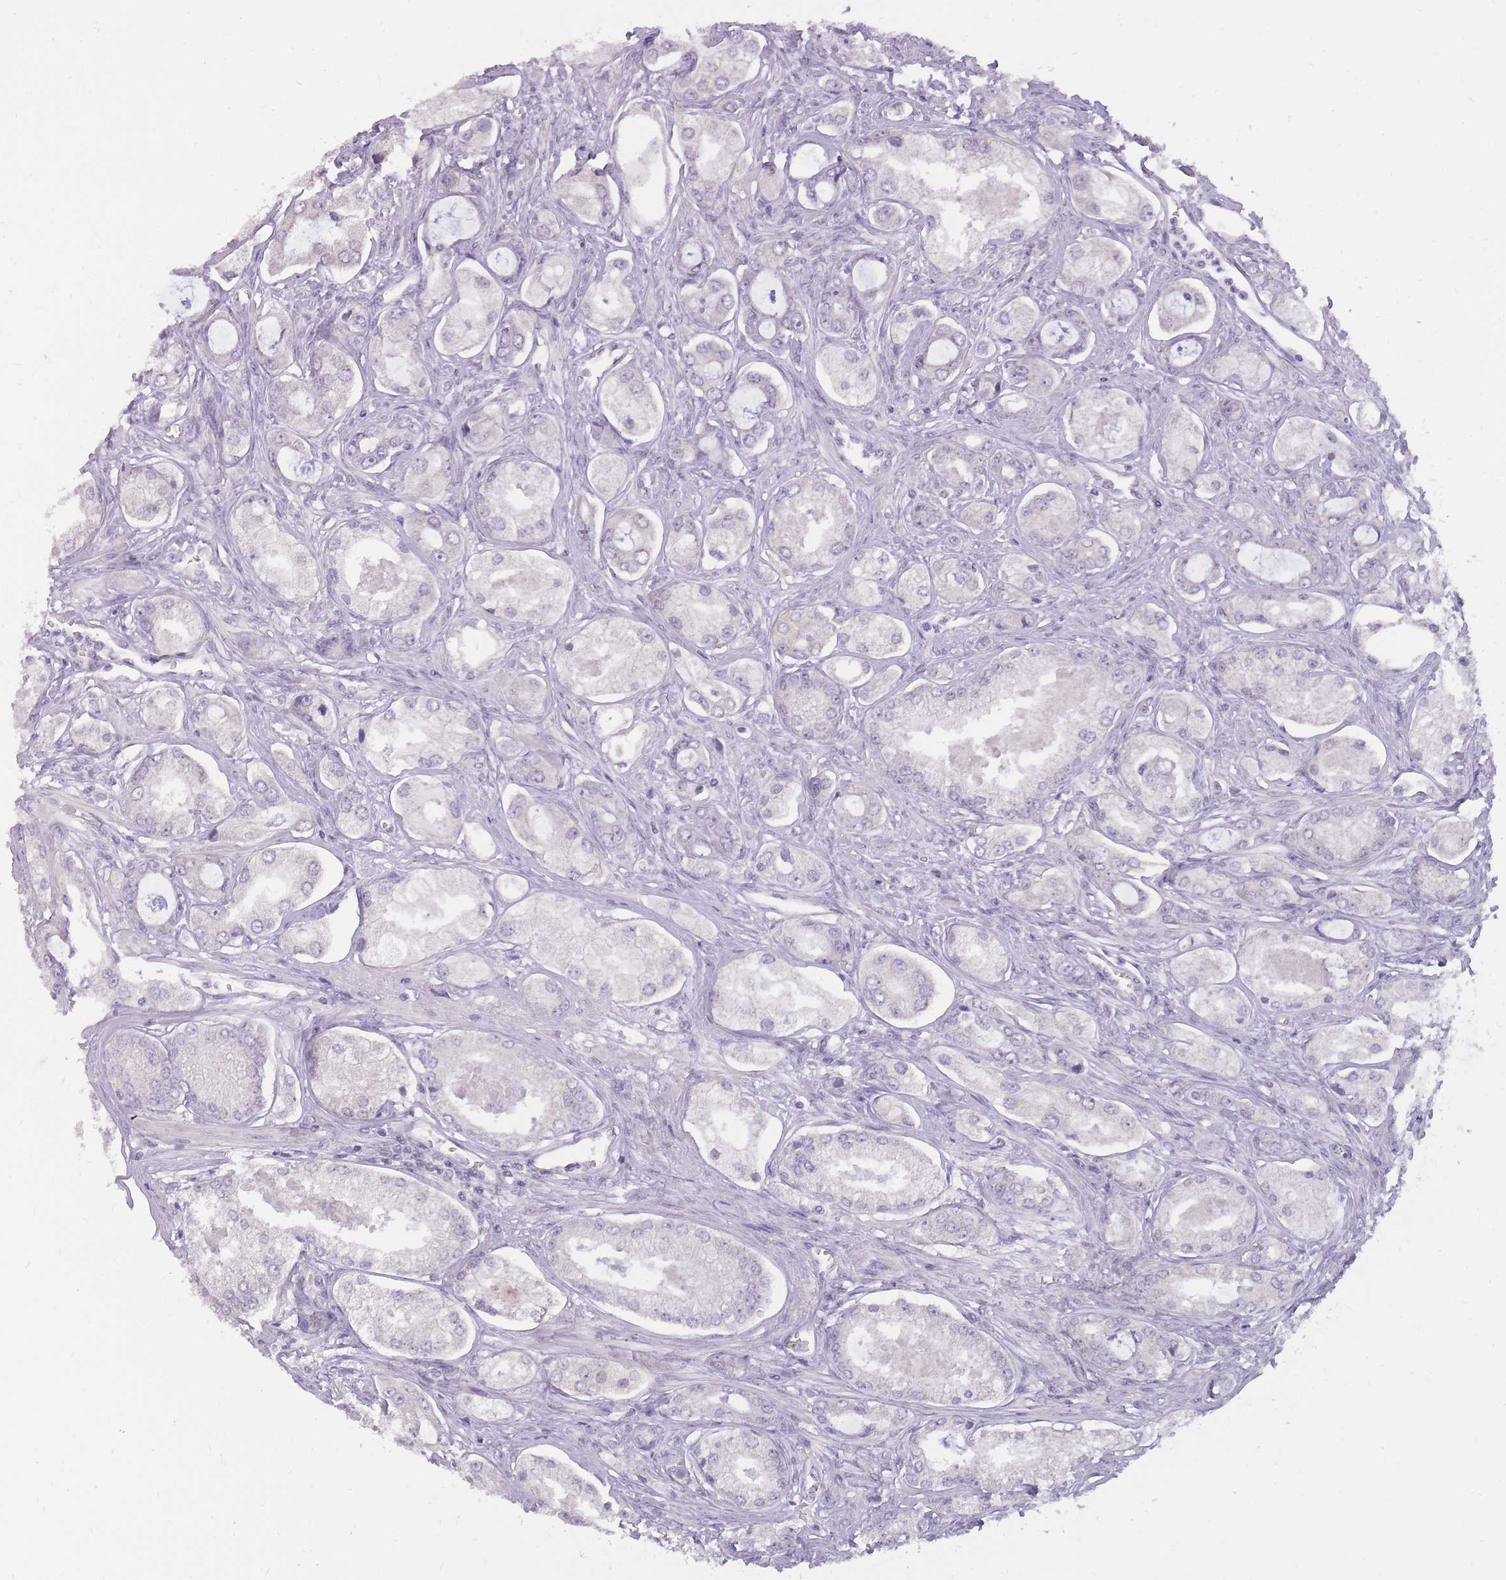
{"staining": {"intensity": "negative", "quantity": "none", "location": "none"}, "tissue": "prostate cancer", "cell_type": "Tumor cells", "image_type": "cancer", "snomed": [{"axis": "morphology", "description": "Adenocarcinoma, Low grade"}, {"axis": "topography", "description": "Prostate"}], "caption": "This is an immunohistochemistry image of human prostate adenocarcinoma (low-grade). There is no expression in tumor cells.", "gene": "POMZP3", "patient": {"sex": "male", "age": 68}}